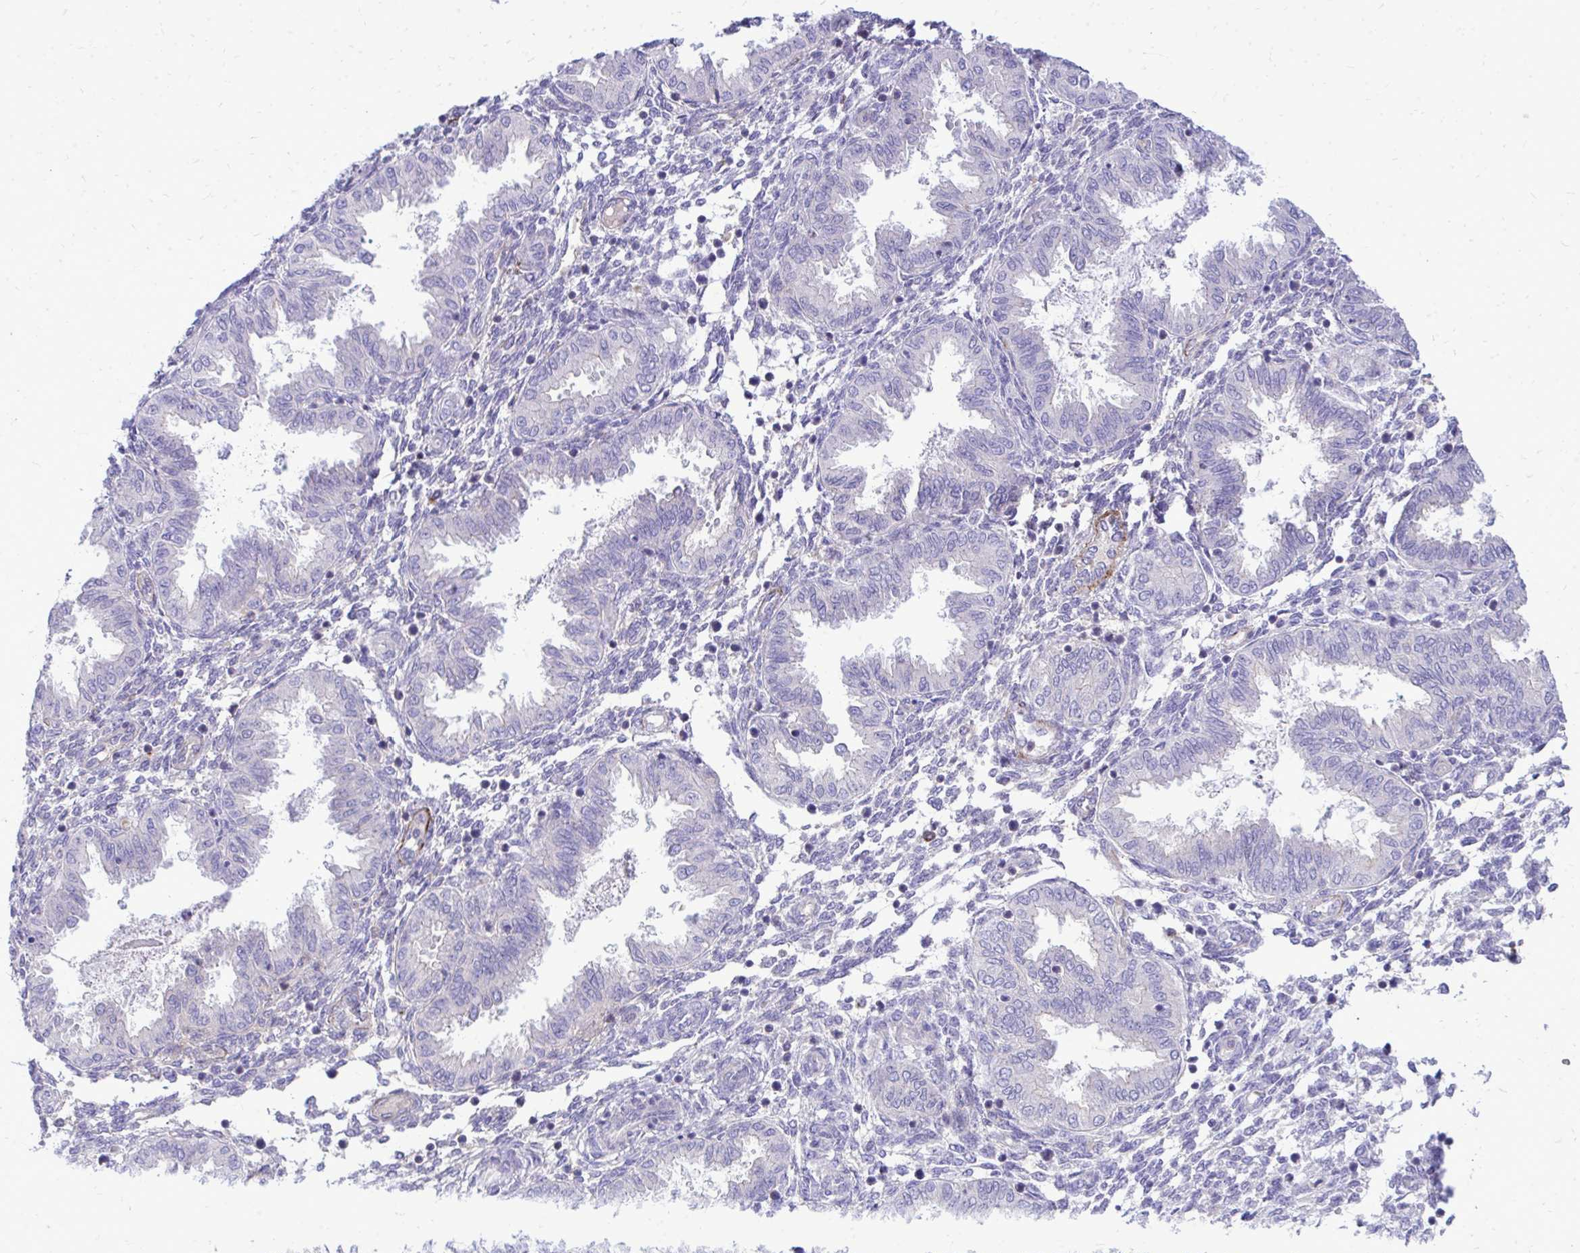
{"staining": {"intensity": "weak", "quantity": "<25%", "location": "cytoplasmic/membranous"}, "tissue": "endometrium", "cell_type": "Cells in endometrial stroma", "image_type": "normal", "snomed": [{"axis": "morphology", "description": "Normal tissue, NOS"}, {"axis": "topography", "description": "Endometrium"}], "caption": "This is an IHC photomicrograph of normal endometrium. There is no positivity in cells in endometrial stroma.", "gene": "TP53I11", "patient": {"sex": "female", "age": 33}}